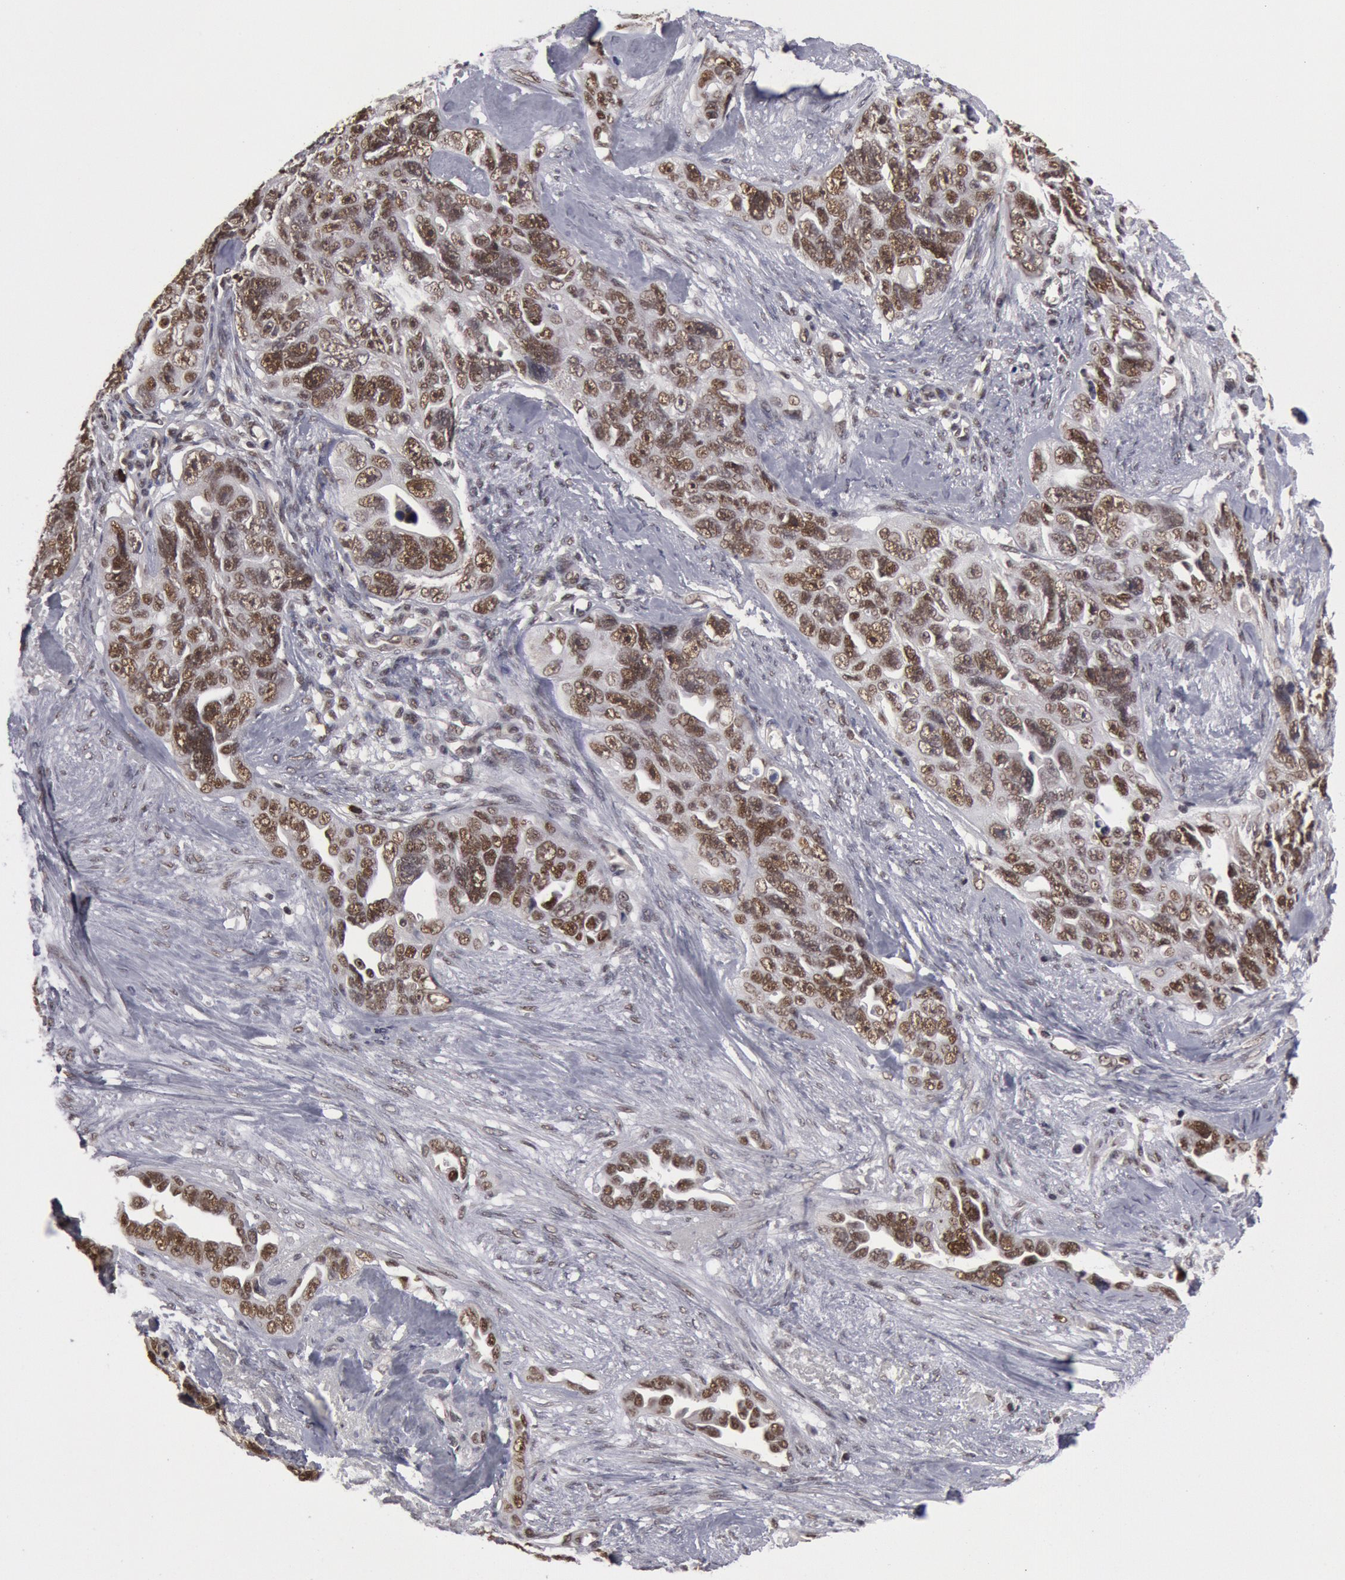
{"staining": {"intensity": "weak", "quantity": ">75%", "location": "nuclear"}, "tissue": "ovarian cancer", "cell_type": "Tumor cells", "image_type": "cancer", "snomed": [{"axis": "morphology", "description": "Cystadenocarcinoma, serous, NOS"}, {"axis": "topography", "description": "Ovary"}], "caption": "A photomicrograph of serous cystadenocarcinoma (ovarian) stained for a protein displays weak nuclear brown staining in tumor cells.", "gene": "PPP4R3B", "patient": {"sex": "female", "age": 63}}